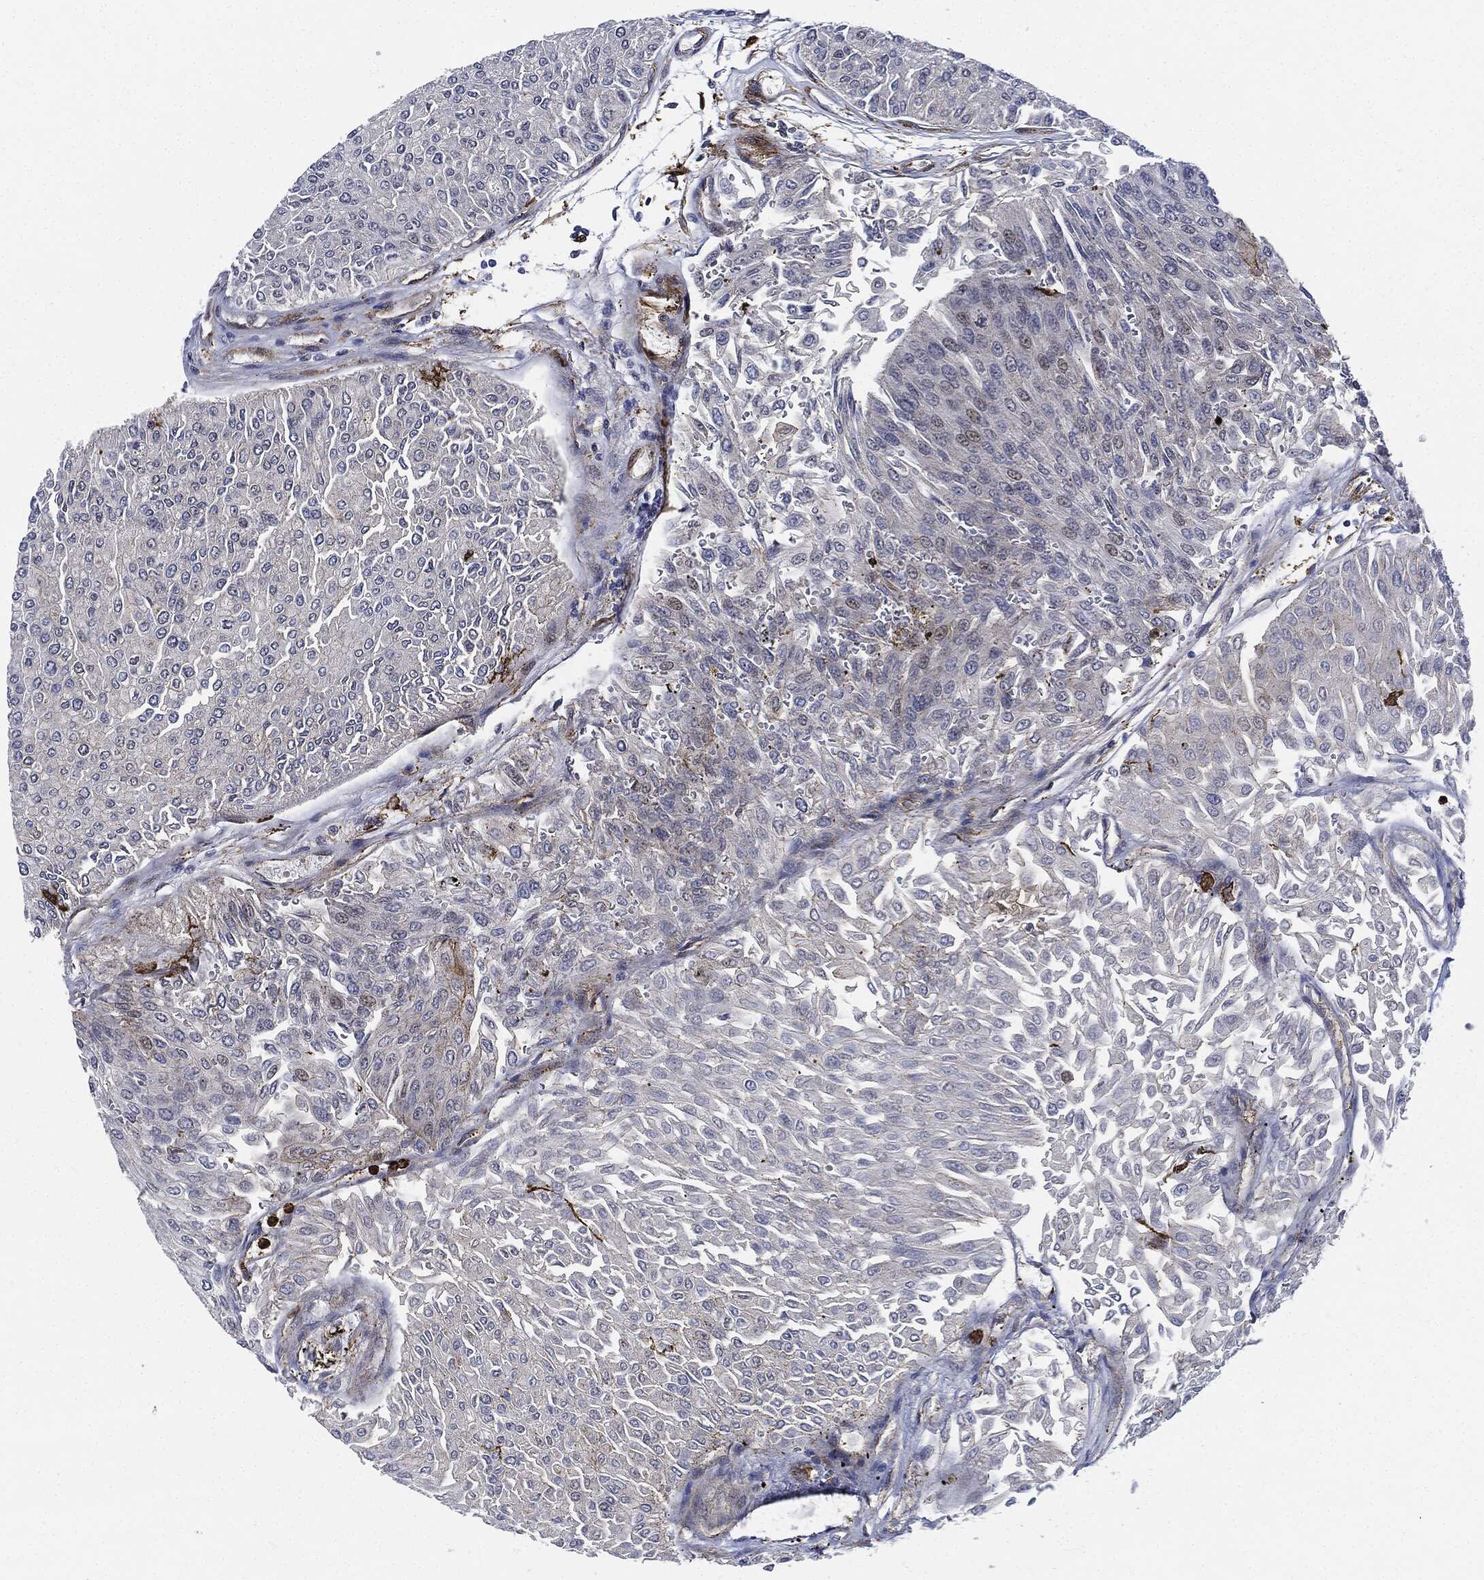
{"staining": {"intensity": "negative", "quantity": "none", "location": "none"}, "tissue": "urothelial cancer", "cell_type": "Tumor cells", "image_type": "cancer", "snomed": [{"axis": "morphology", "description": "Urothelial carcinoma, Low grade"}, {"axis": "topography", "description": "Urinary bladder"}], "caption": "Tumor cells show no significant staining in urothelial carcinoma (low-grade).", "gene": "NANOS3", "patient": {"sex": "male", "age": 67}}